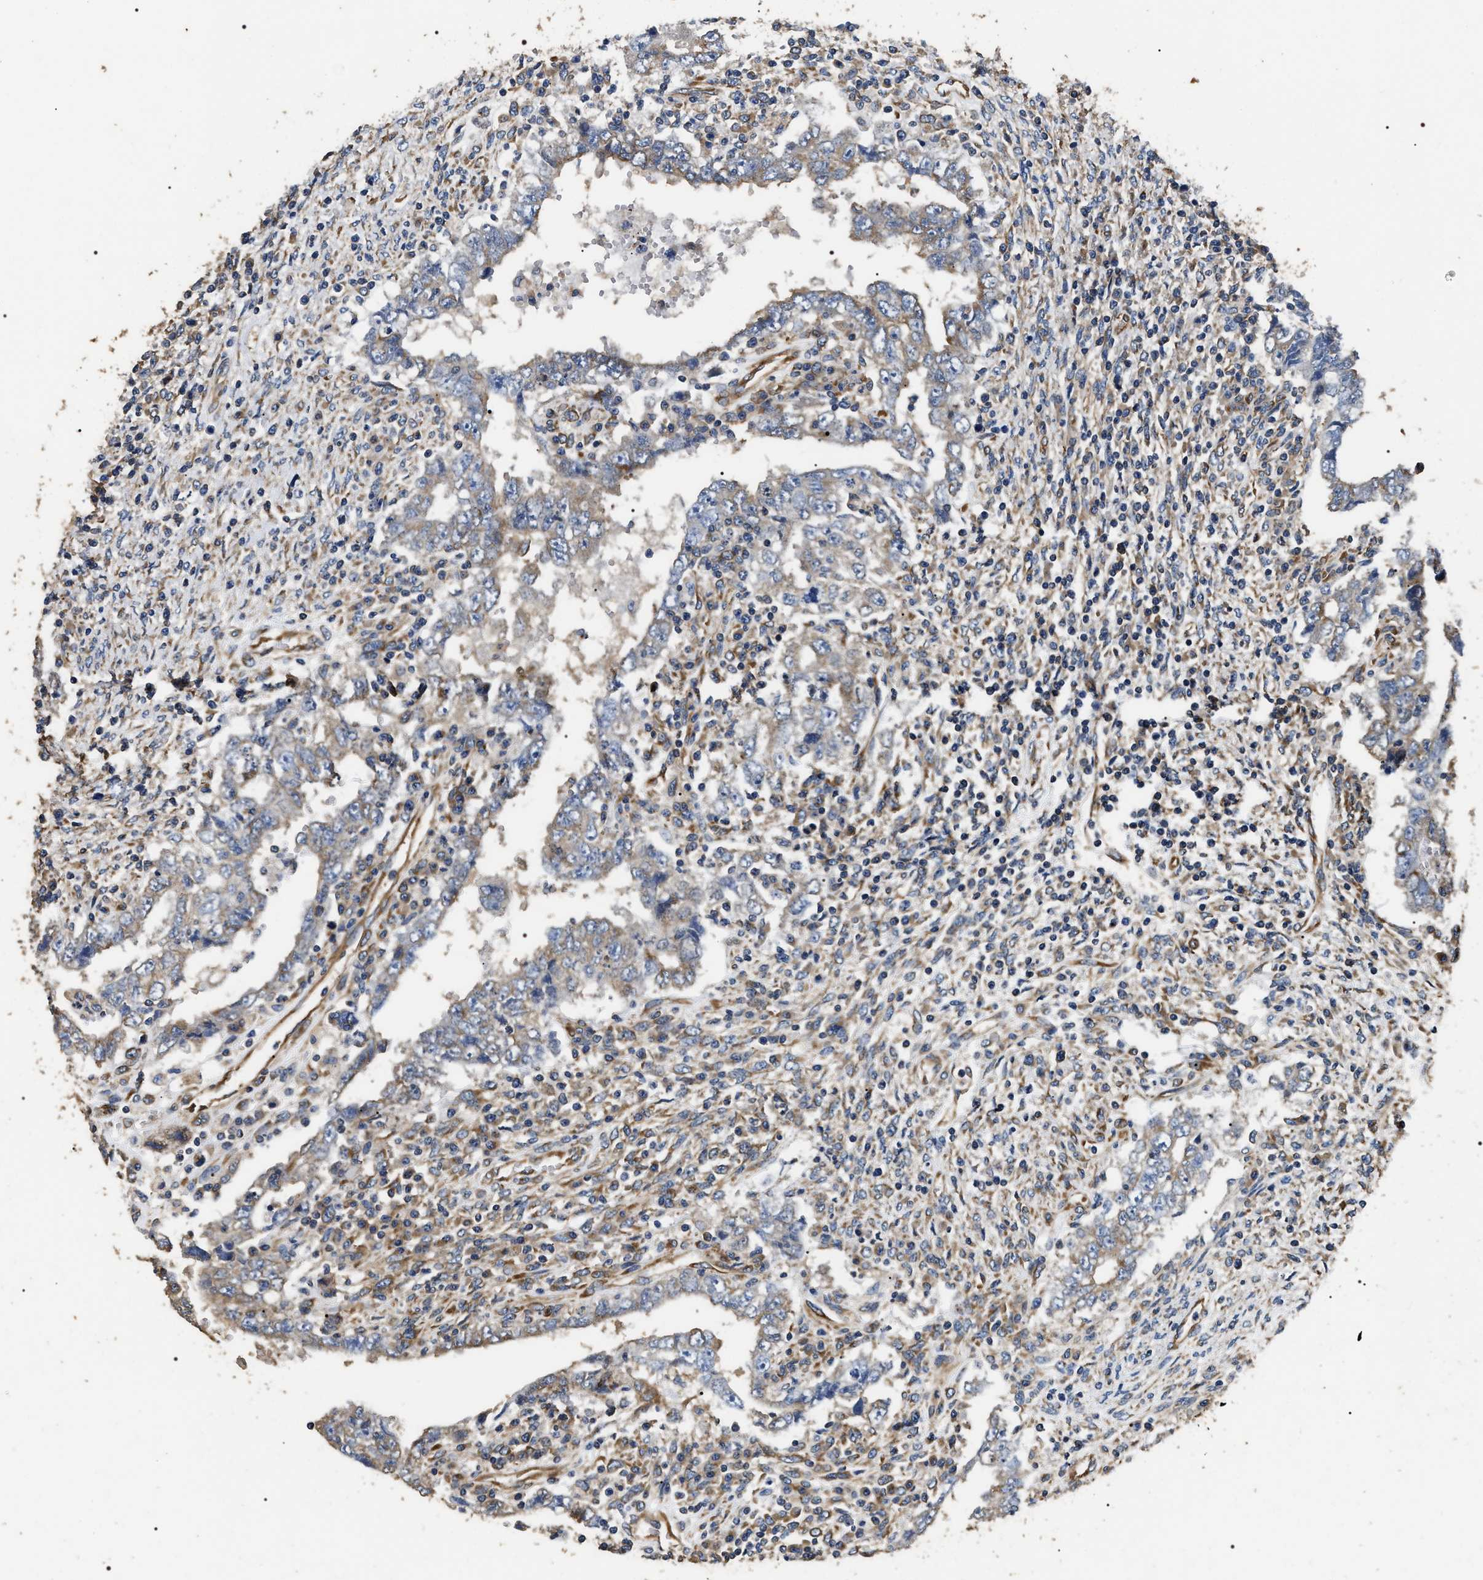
{"staining": {"intensity": "weak", "quantity": "25%-75%", "location": "cytoplasmic/membranous"}, "tissue": "testis cancer", "cell_type": "Tumor cells", "image_type": "cancer", "snomed": [{"axis": "morphology", "description": "Carcinoma, Embryonal, NOS"}, {"axis": "topography", "description": "Testis"}], "caption": "The image exhibits a brown stain indicating the presence of a protein in the cytoplasmic/membranous of tumor cells in testis embryonal carcinoma.", "gene": "KTN1", "patient": {"sex": "male", "age": 26}}